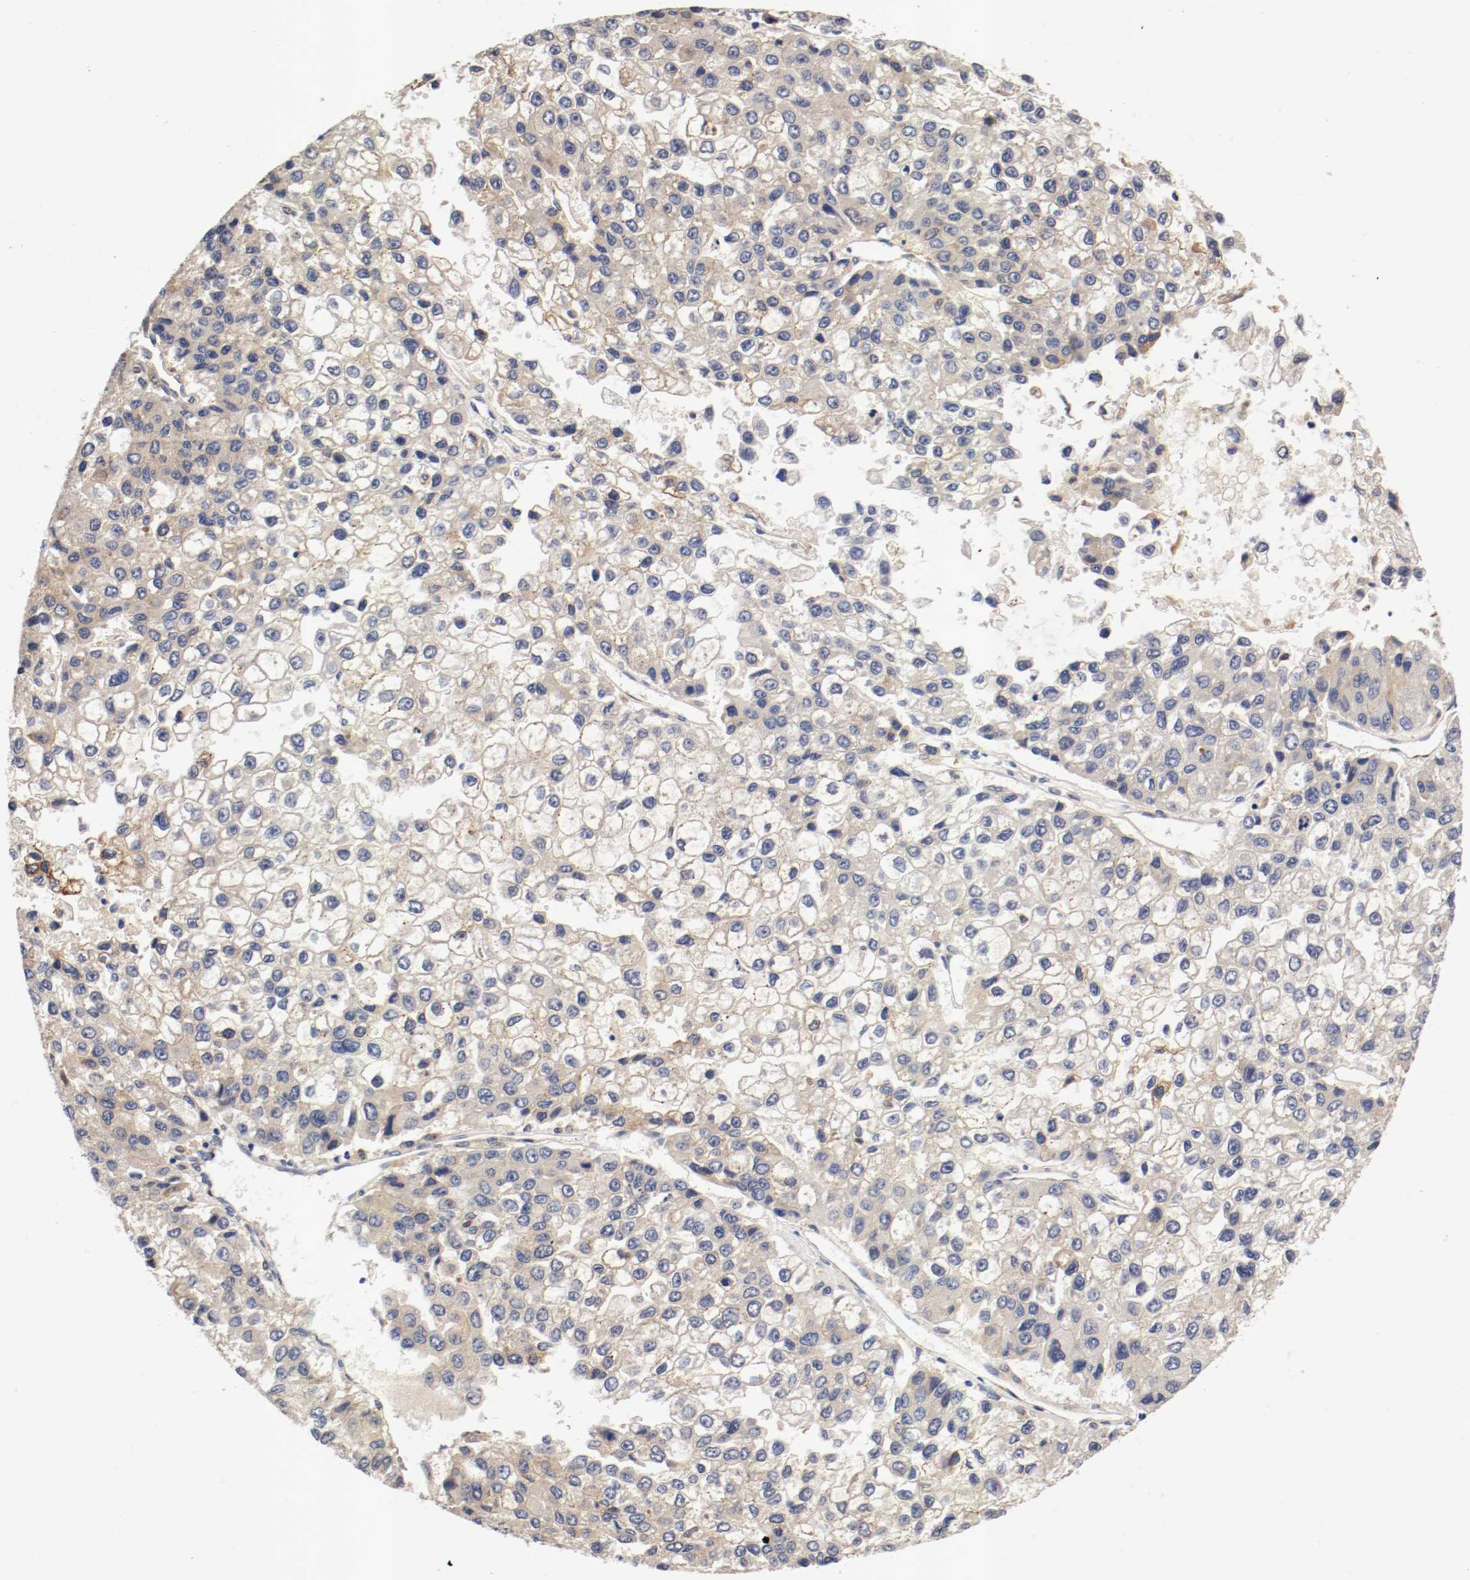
{"staining": {"intensity": "weak", "quantity": ">75%", "location": "cytoplasmic/membranous"}, "tissue": "liver cancer", "cell_type": "Tumor cells", "image_type": "cancer", "snomed": [{"axis": "morphology", "description": "Carcinoma, Hepatocellular, NOS"}, {"axis": "topography", "description": "Liver"}], "caption": "Human liver cancer (hepatocellular carcinoma) stained for a protein (brown) displays weak cytoplasmic/membranous positive expression in approximately >75% of tumor cells.", "gene": "TNFSF13", "patient": {"sex": "female", "age": 66}}